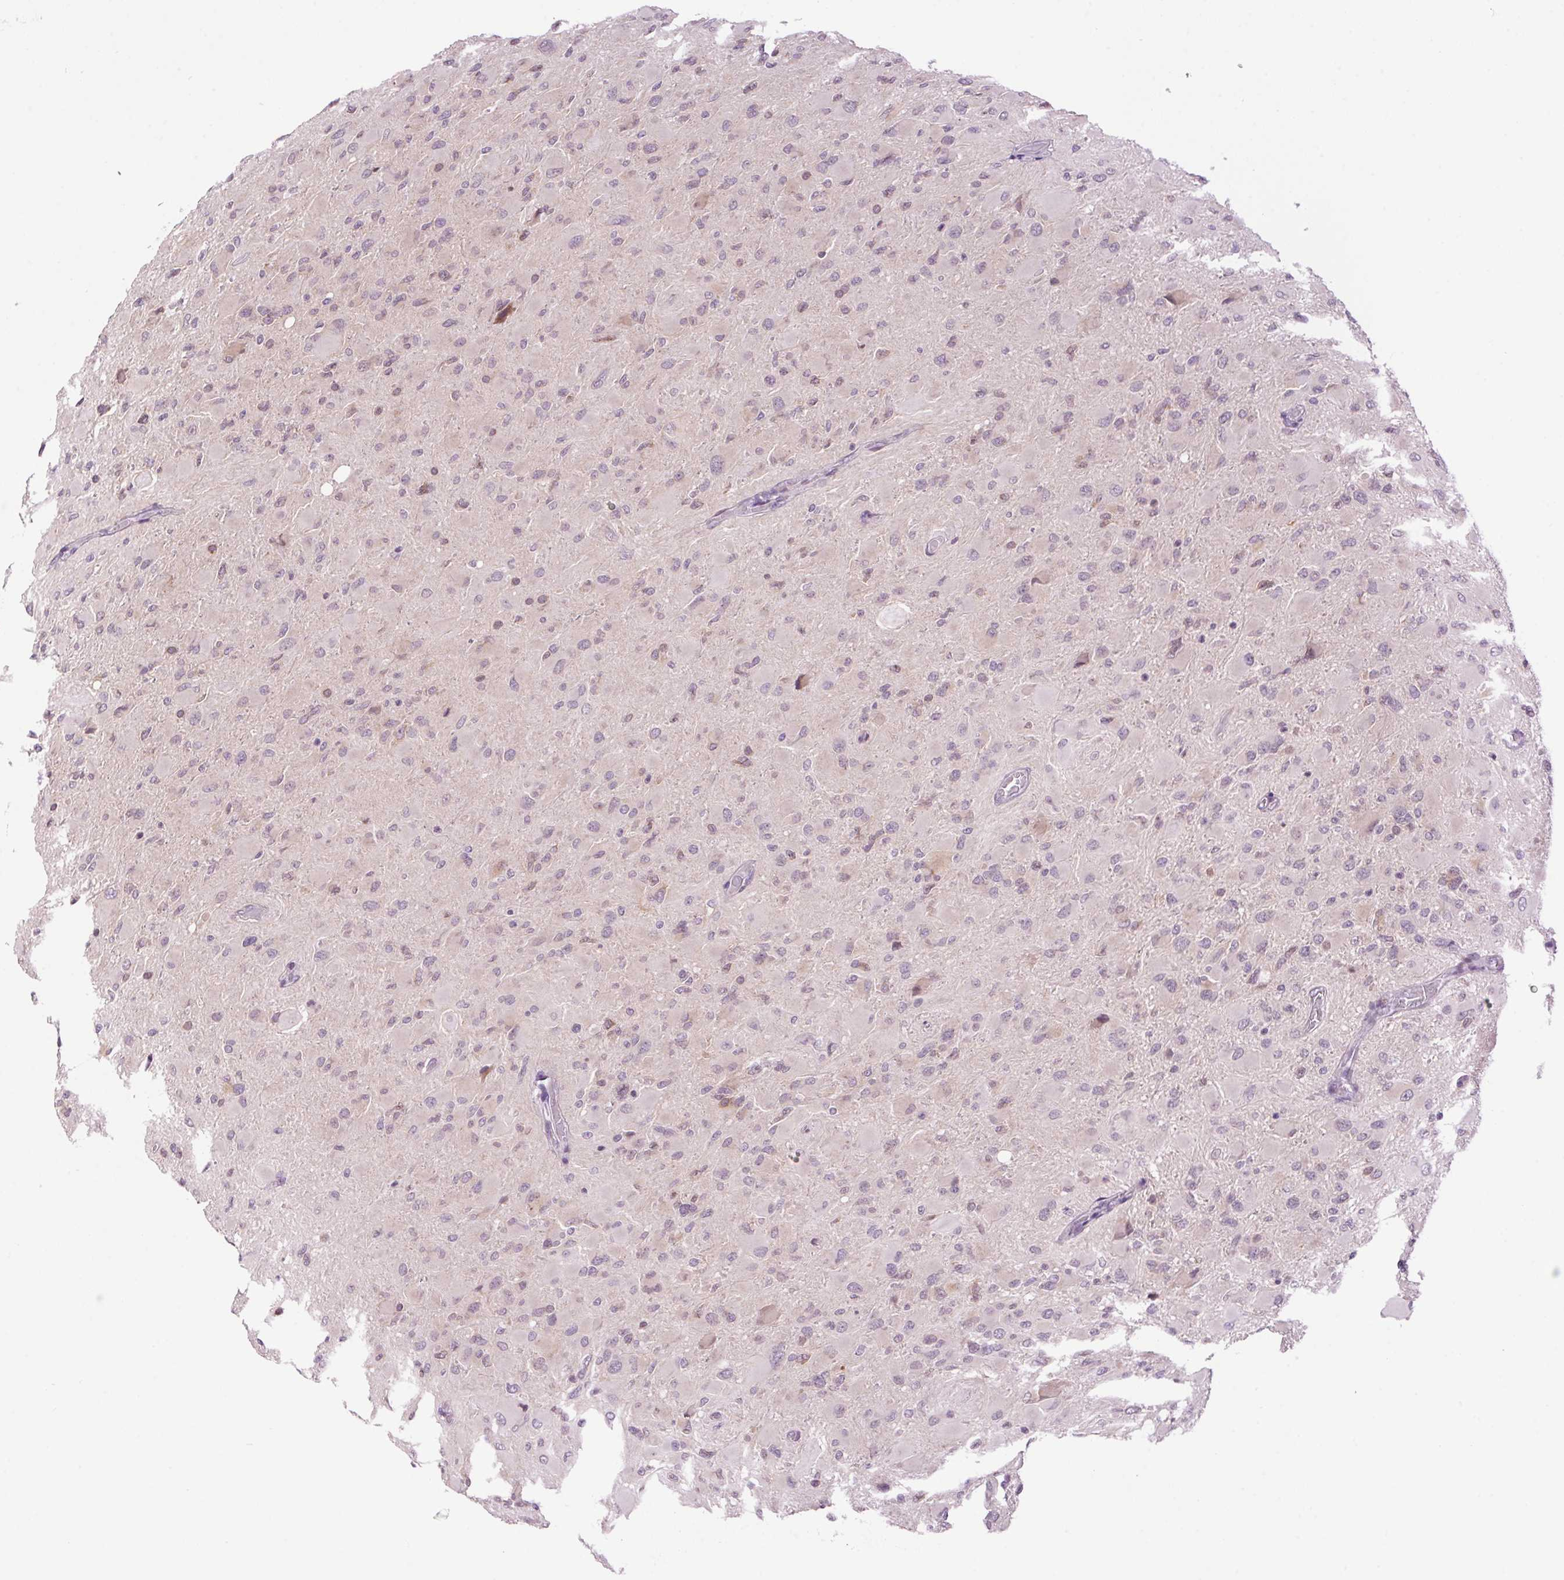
{"staining": {"intensity": "negative", "quantity": "none", "location": "none"}, "tissue": "glioma", "cell_type": "Tumor cells", "image_type": "cancer", "snomed": [{"axis": "morphology", "description": "Glioma, malignant, High grade"}, {"axis": "topography", "description": "Cerebral cortex"}], "caption": "IHC of human malignant glioma (high-grade) shows no staining in tumor cells.", "gene": "SMIM13", "patient": {"sex": "female", "age": 36}}